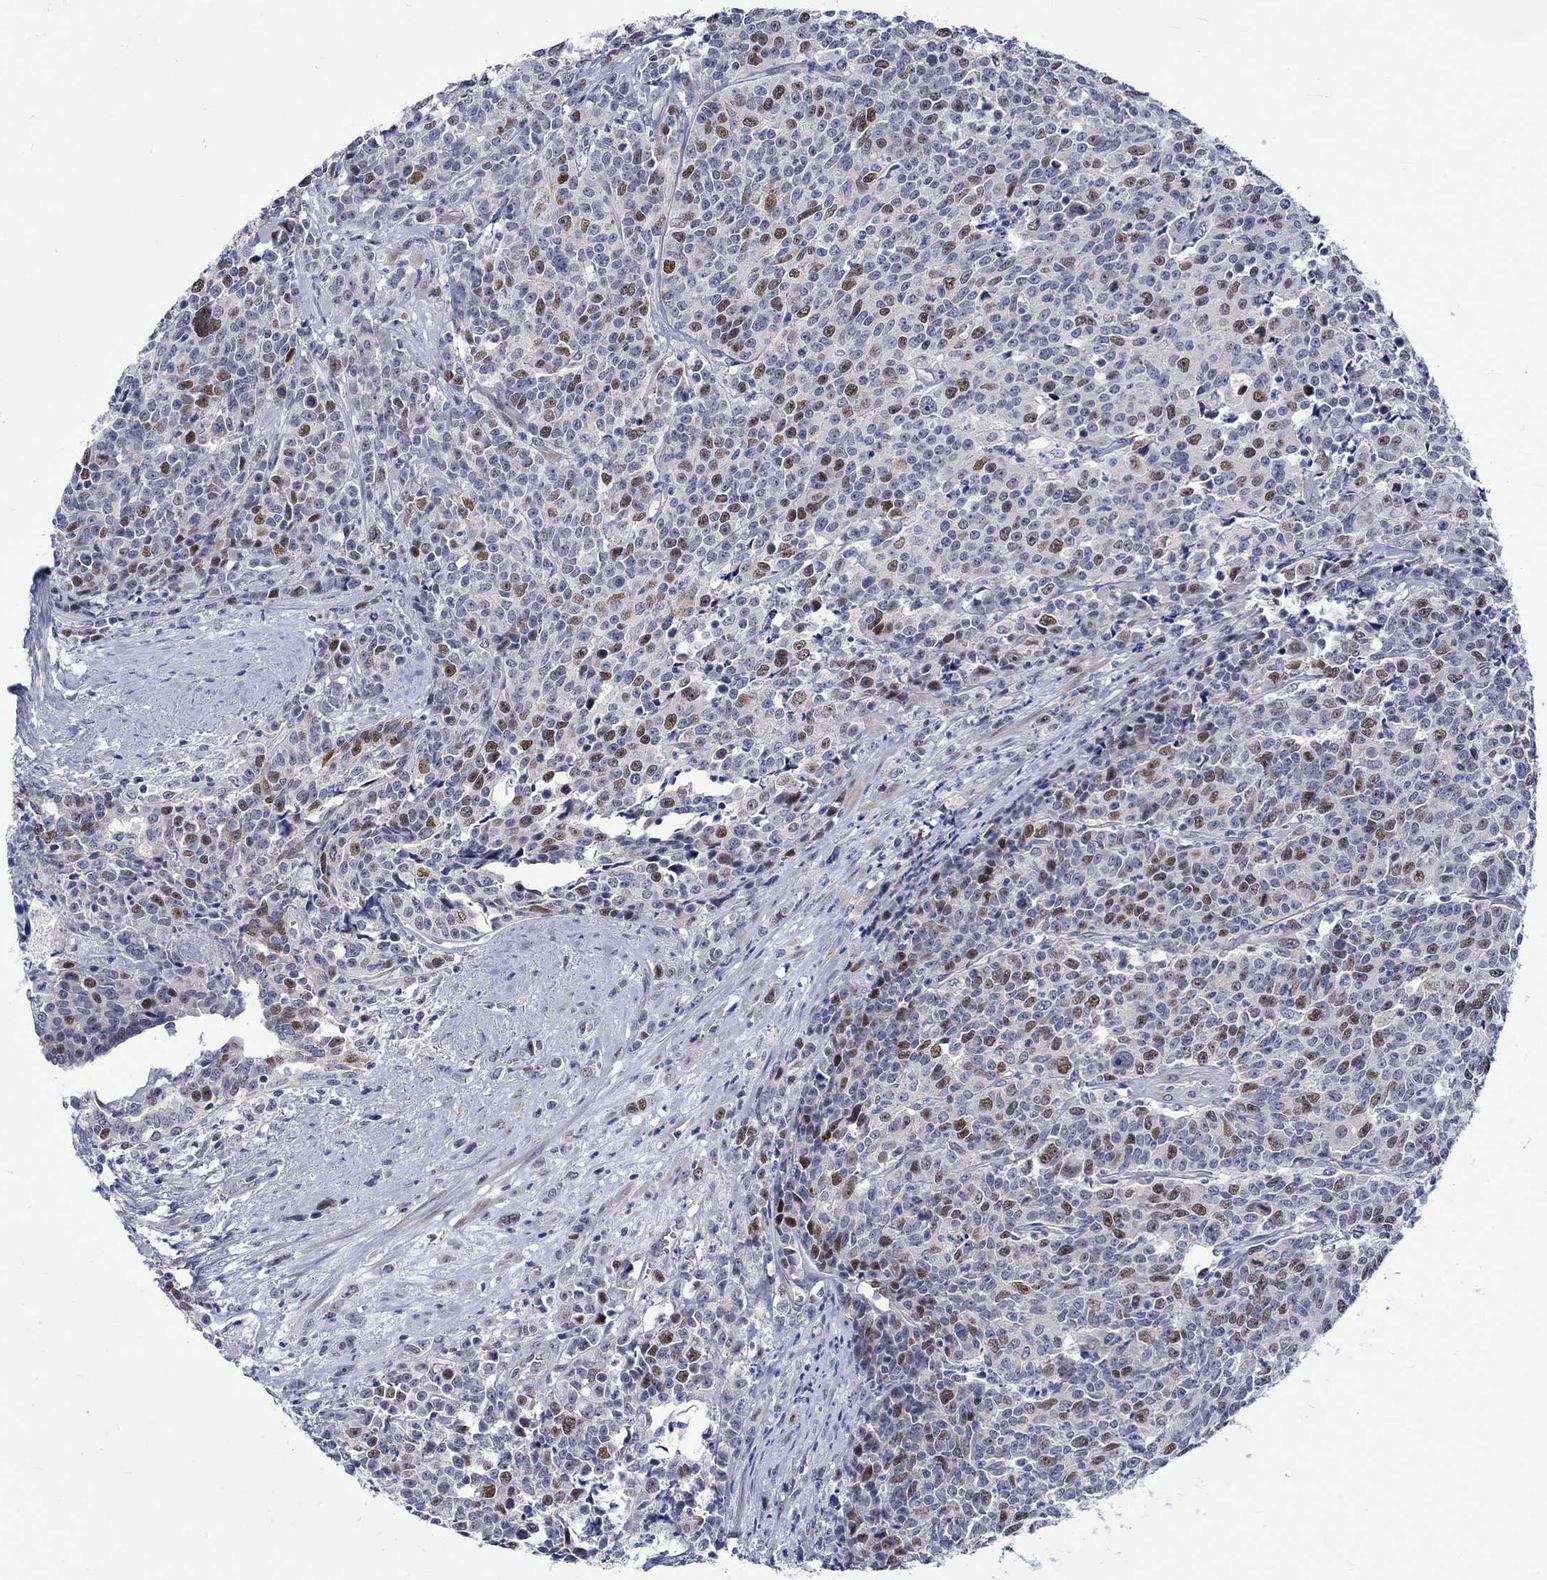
{"staining": {"intensity": "moderate", "quantity": "25%-75%", "location": "nuclear"}, "tissue": "prostate cancer", "cell_type": "Tumor cells", "image_type": "cancer", "snomed": [{"axis": "morphology", "description": "Adenocarcinoma, NOS"}, {"axis": "topography", "description": "Prostate"}], "caption": "IHC image of neoplastic tissue: human adenocarcinoma (prostate) stained using IHC demonstrates medium levels of moderate protein expression localized specifically in the nuclear of tumor cells, appearing as a nuclear brown color.", "gene": "E2F8", "patient": {"sex": "male", "age": 67}}